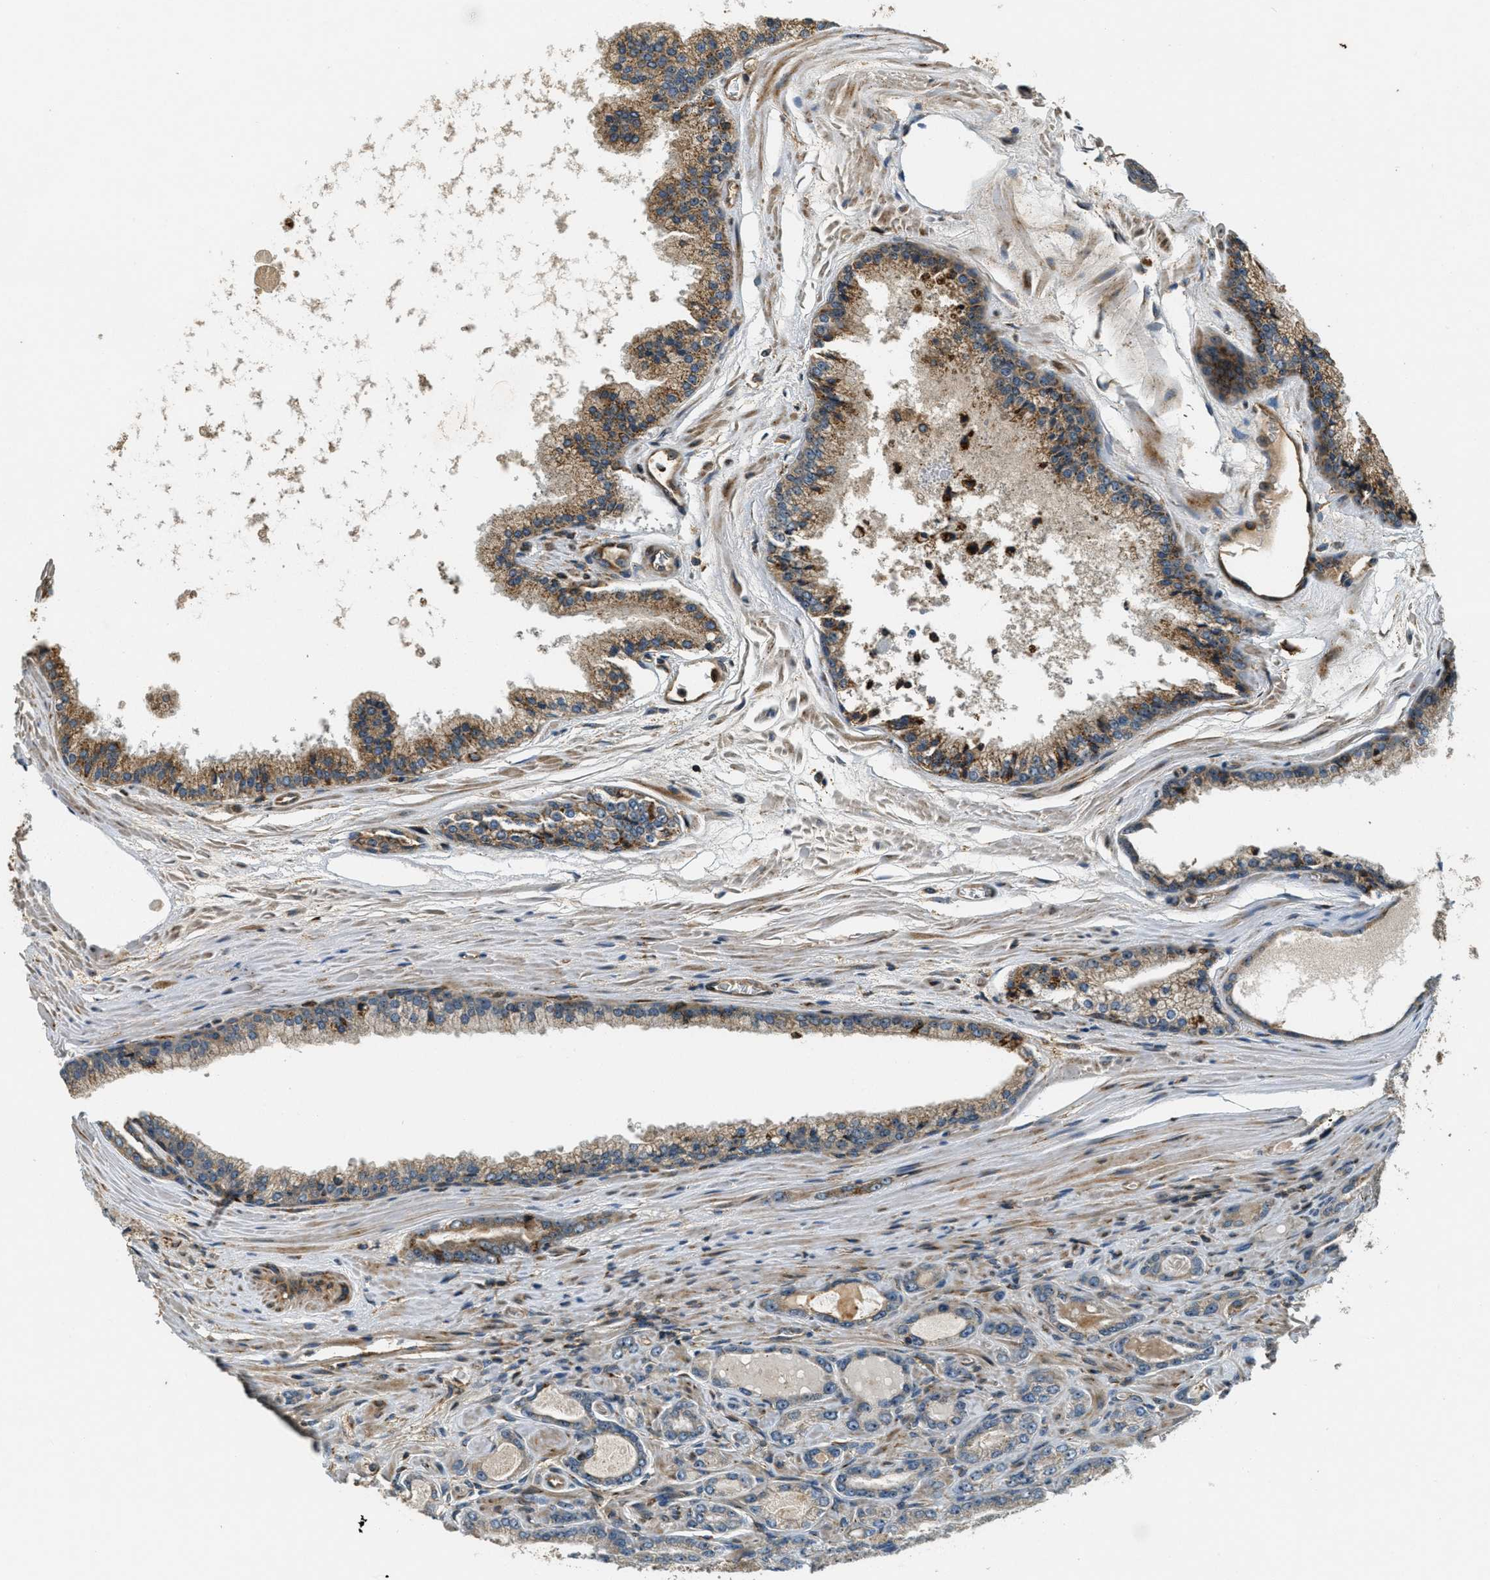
{"staining": {"intensity": "moderate", "quantity": ">75%", "location": "cytoplasmic/membranous,nuclear"}, "tissue": "prostate cancer", "cell_type": "Tumor cells", "image_type": "cancer", "snomed": [{"axis": "morphology", "description": "Adenocarcinoma, High grade"}, {"axis": "topography", "description": "Prostate"}], "caption": "Tumor cells show moderate cytoplasmic/membranous and nuclear expression in approximately >75% of cells in prostate cancer (high-grade adenocarcinoma). Using DAB (brown) and hematoxylin (blue) stains, captured at high magnification using brightfield microscopy.", "gene": "LRP12", "patient": {"sex": "male", "age": 65}}